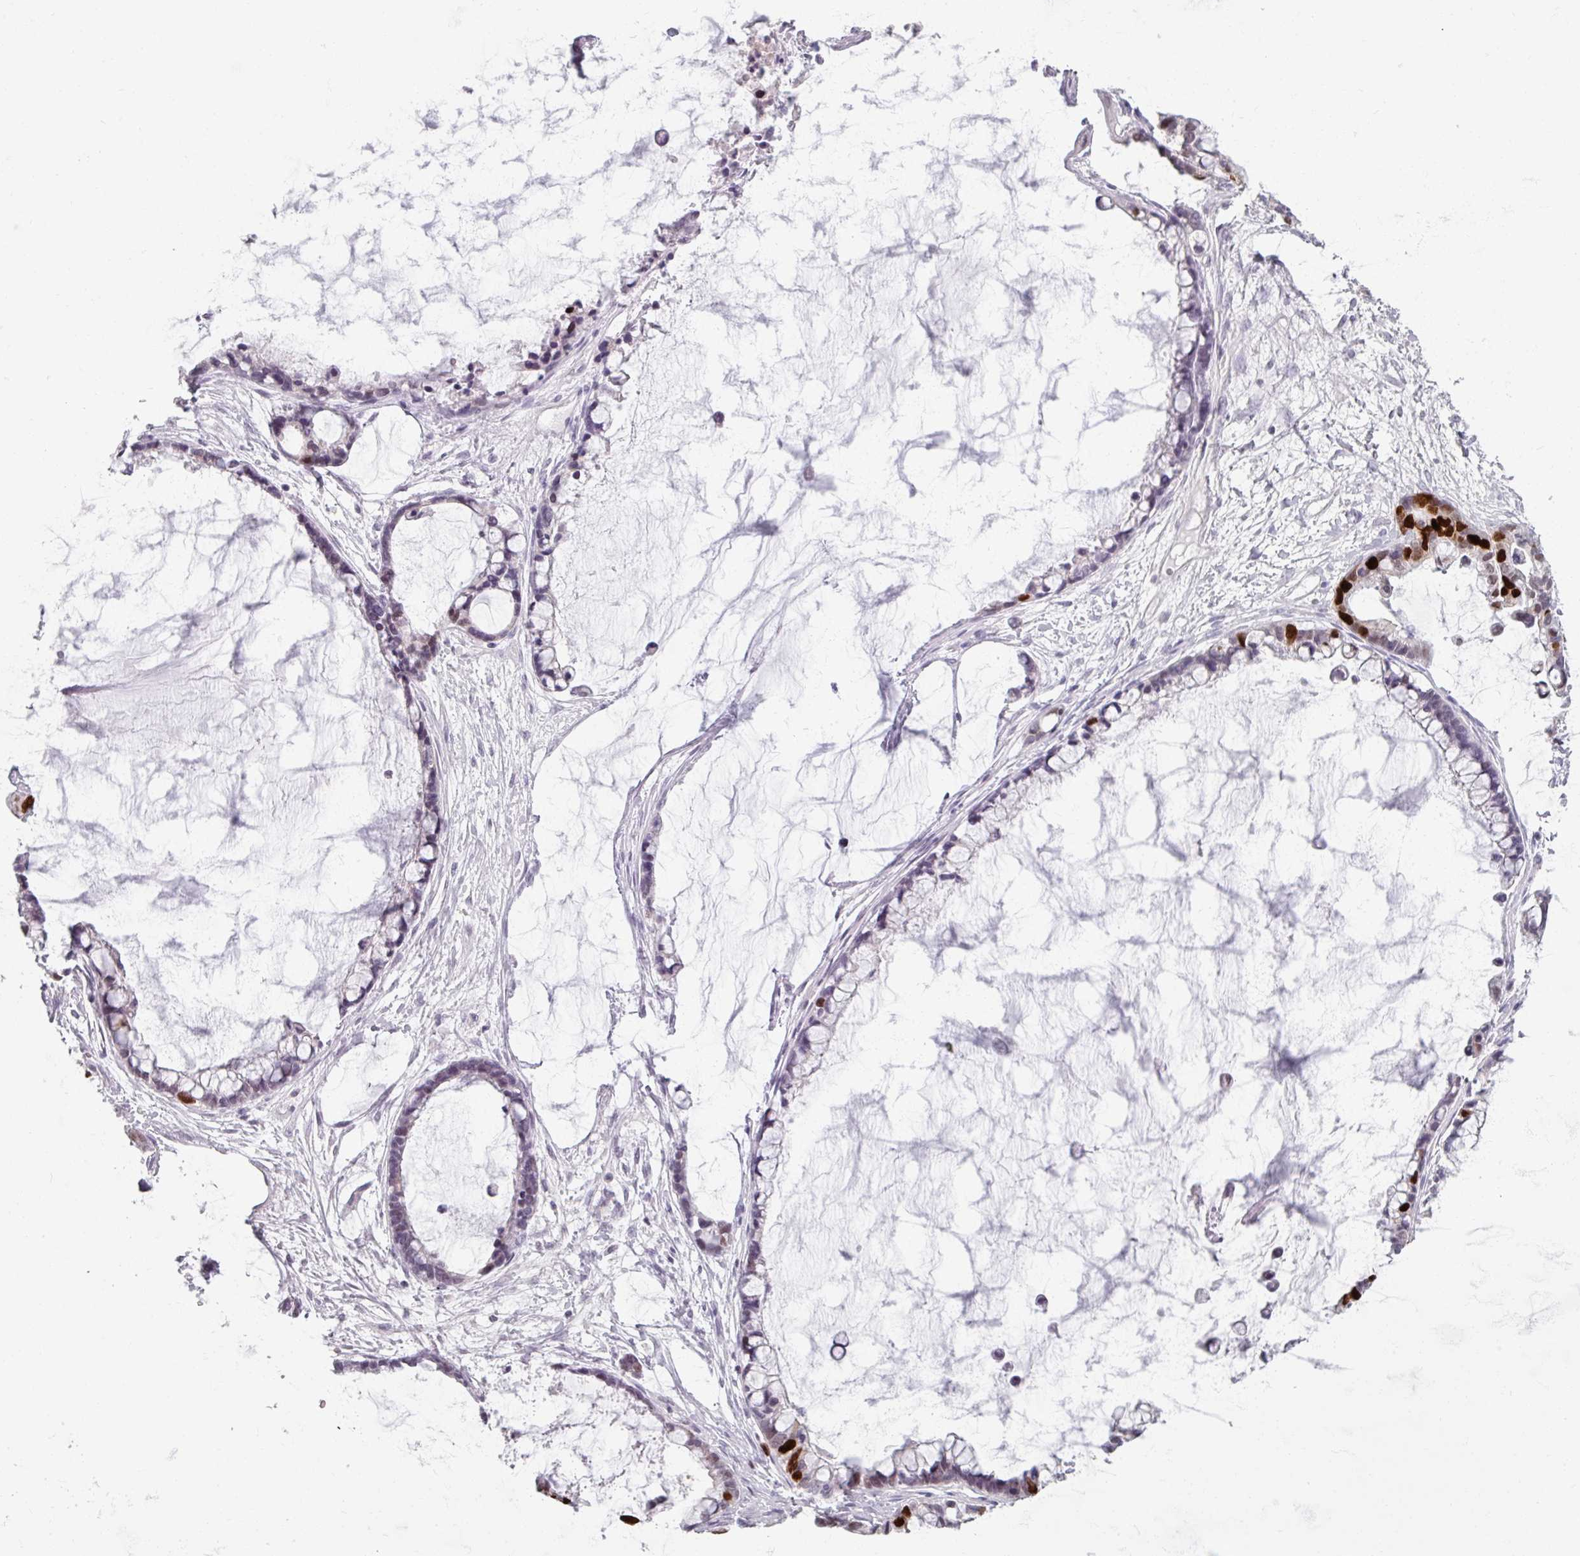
{"staining": {"intensity": "strong", "quantity": "<25%", "location": "nuclear"}, "tissue": "ovarian cancer", "cell_type": "Tumor cells", "image_type": "cancer", "snomed": [{"axis": "morphology", "description": "Cystadenocarcinoma, mucinous, NOS"}, {"axis": "topography", "description": "Ovary"}], "caption": "Ovarian cancer stained for a protein (brown) demonstrates strong nuclear positive expression in approximately <25% of tumor cells.", "gene": "ATAD2", "patient": {"sex": "female", "age": 63}}